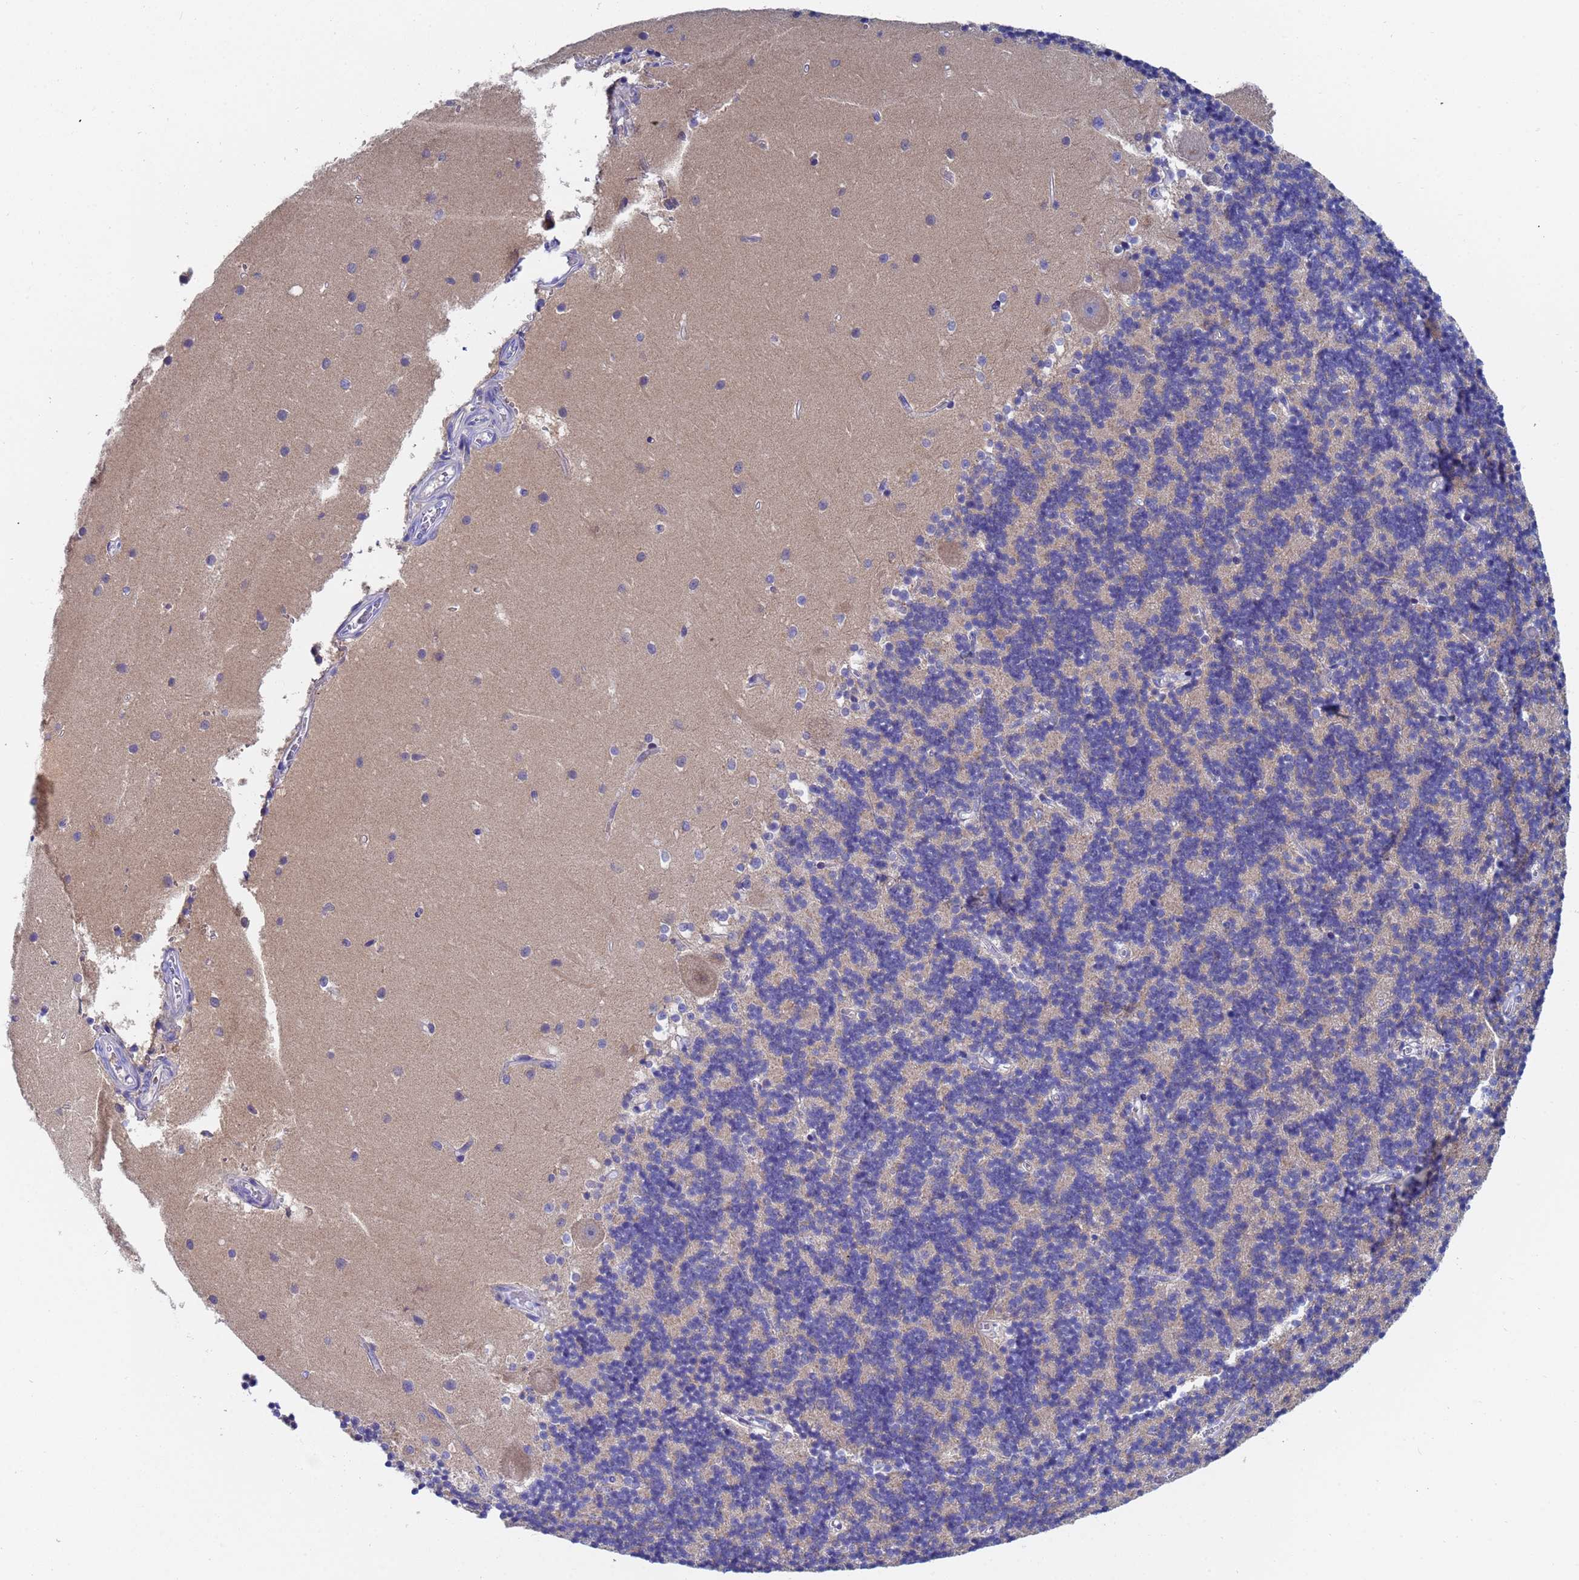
{"staining": {"intensity": "weak", "quantity": "<25%", "location": "cytoplasmic/membranous"}, "tissue": "cerebellum", "cell_type": "Cells in granular layer", "image_type": "normal", "snomed": [{"axis": "morphology", "description": "Normal tissue, NOS"}, {"axis": "topography", "description": "Cerebellum"}], "caption": "Immunohistochemical staining of benign human cerebellum shows no significant expression in cells in granular layer. (Brightfield microscopy of DAB (3,3'-diaminobenzidine) immunohistochemistry (IHC) at high magnification).", "gene": "UBE2O", "patient": {"sex": "male", "age": 54}}